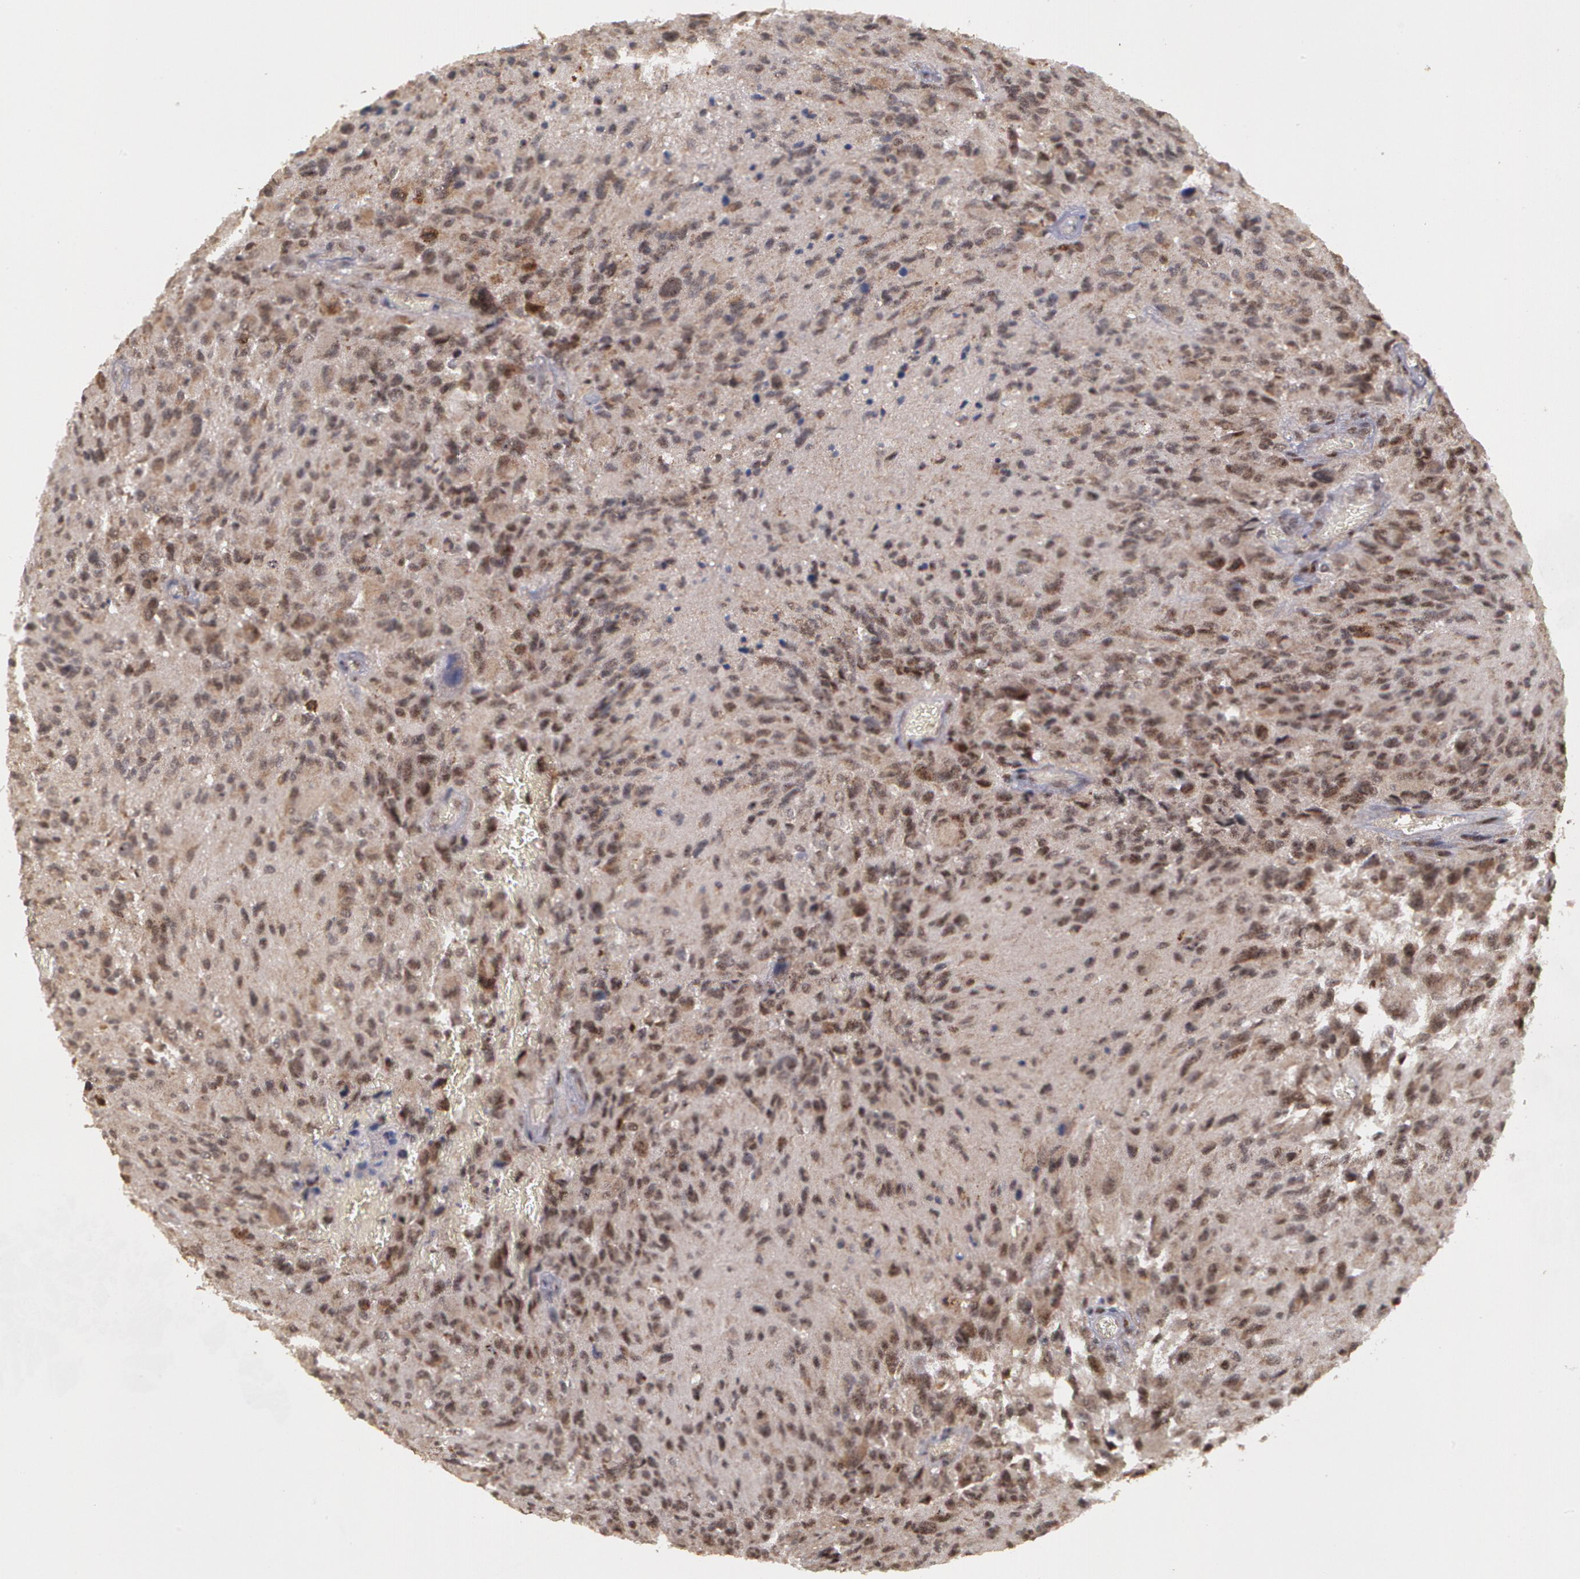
{"staining": {"intensity": "moderate", "quantity": ">75%", "location": "cytoplasmic/membranous"}, "tissue": "glioma", "cell_type": "Tumor cells", "image_type": "cancer", "snomed": [{"axis": "morphology", "description": "Glioma, malignant, High grade"}, {"axis": "topography", "description": "Brain"}], "caption": "High-power microscopy captured an IHC image of high-grade glioma (malignant), revealing moderate cytoplasmic/membranous staining in about >75% of tumor cells.", "gene": "GLIS1", "patient": {"sex": "male", "age": 69}}